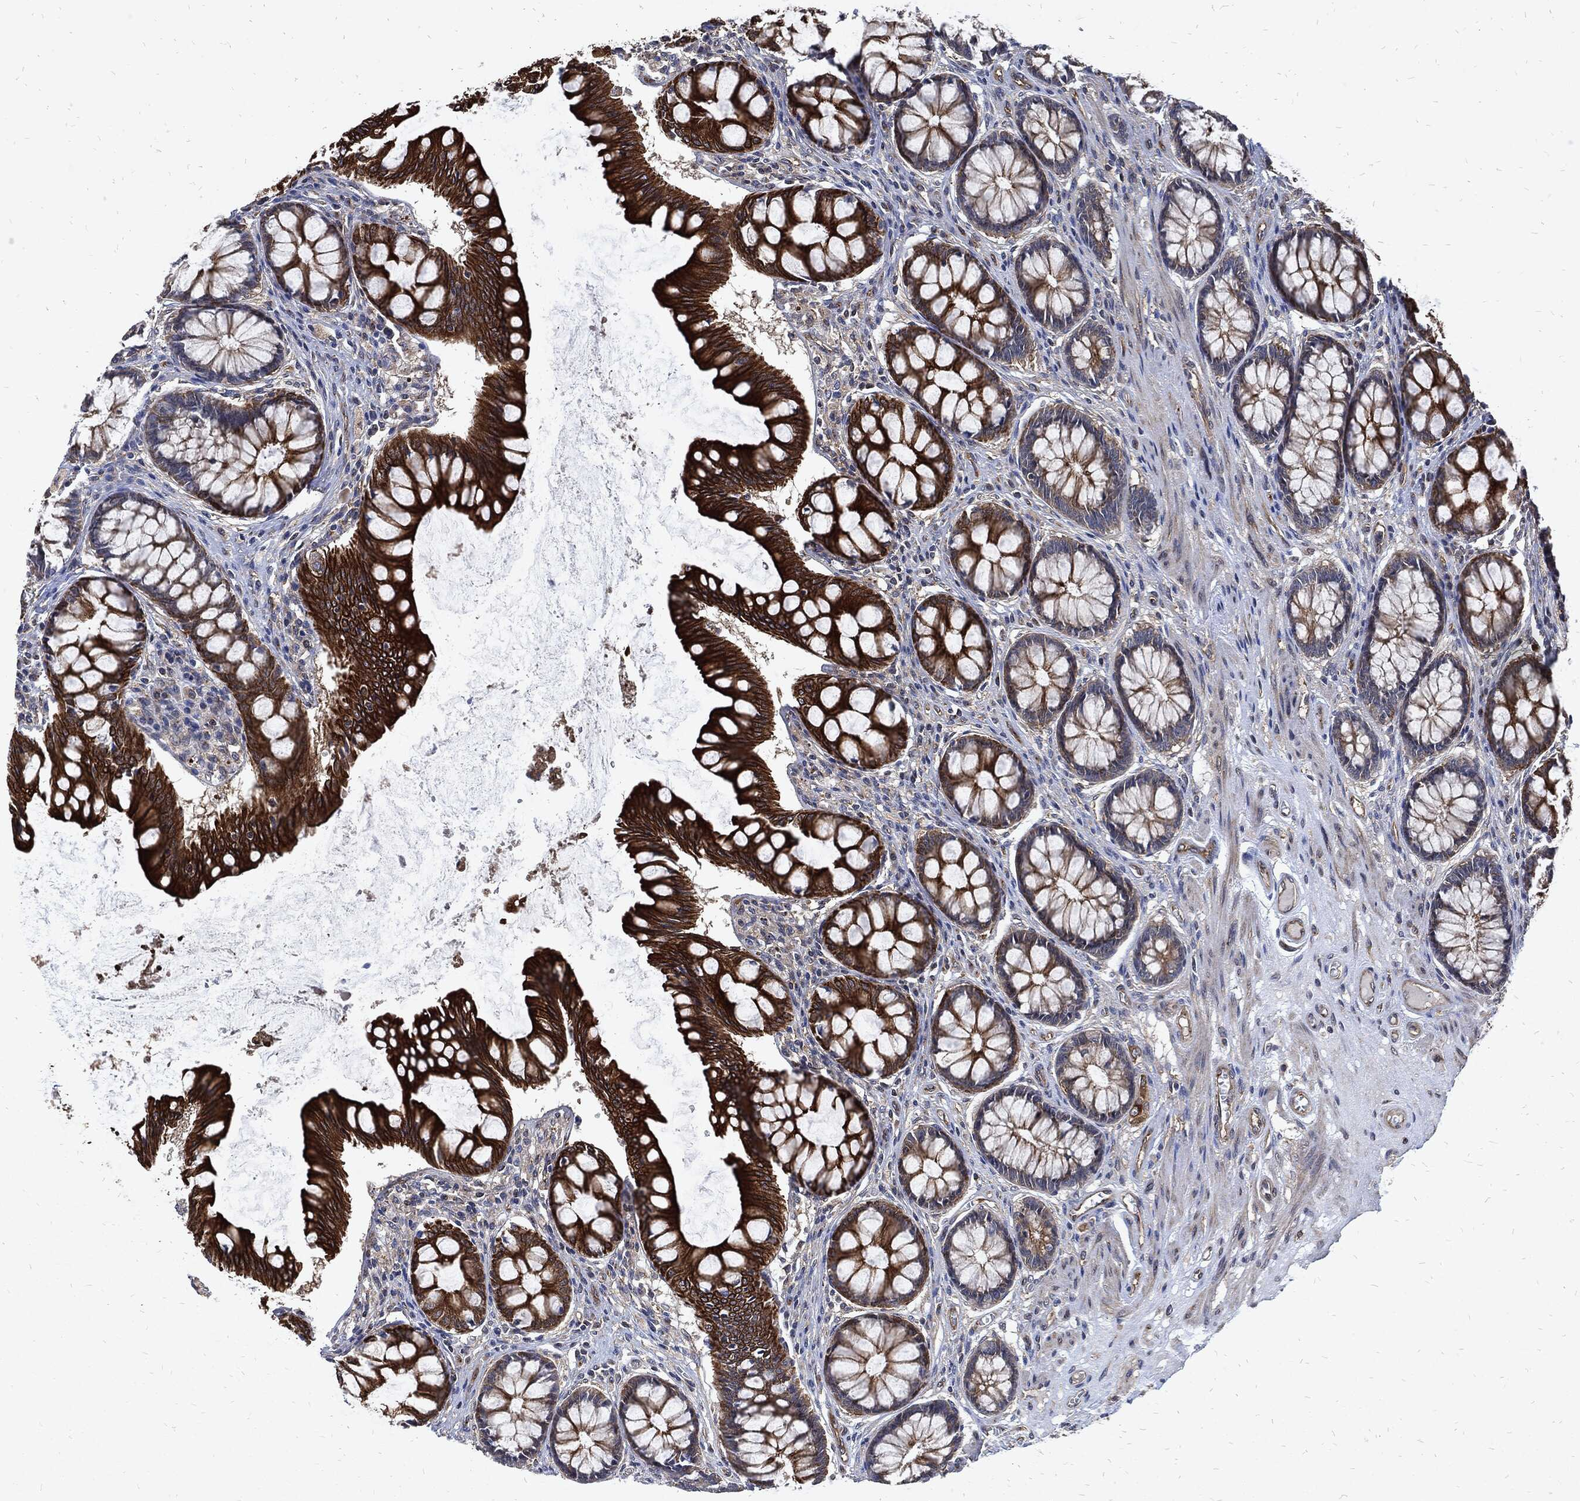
{"staining": {"intensity": "strong", "quantity": "<25%", "location": "cytoplasmic/membranous"}, "tissue": "colon", "cell_type": "Endothelial cells", "image_type": "normal", "snomed": [{"axis": "morphology", "description": "Normal tissue, NOS"}, {"axis": "topography", "description": "Colon"}], "caption": "IHC staining of benign colon, which displays medium levels of strong cytoplasmic/membranous expression in approximately <25% of endothelial cells indicating strong cytoplasmic/membranous protein staining. The staining was performed using DAB (3,3'-diaminobenzidine) (brown) for protein detection and nuclei were counterstained in hematoxylin (blue).", "gene": "DCTN1", "patient": {"sex": "female", "age": 65}}